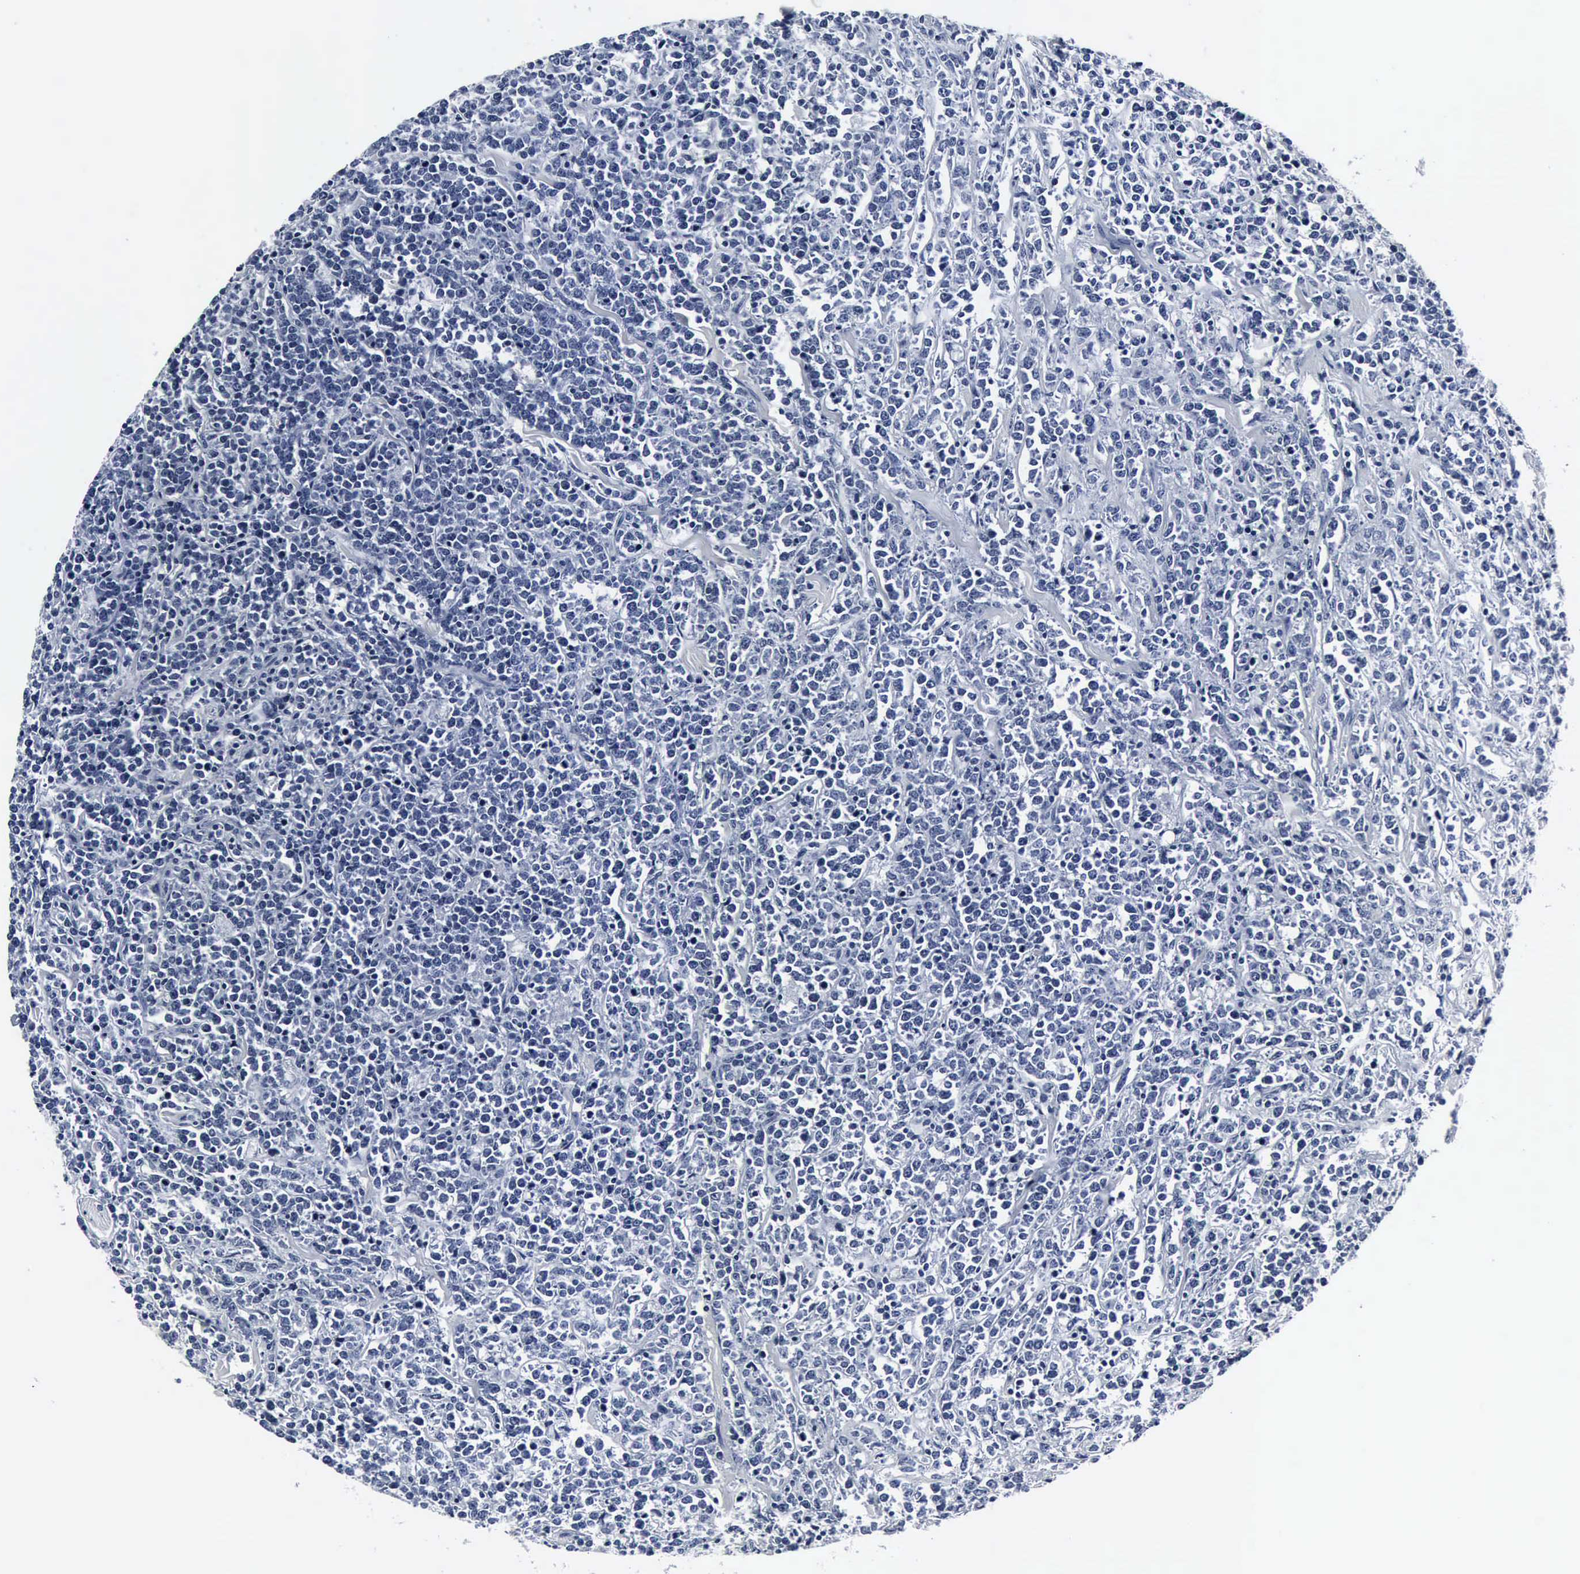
{"staining": {"intensity": "negative", "quantity": "none", "location": "none"}, "tissue": "lymphoma", "cell_type": "Tumor cells", "image_type": "cancer", "snomed": [{"axis": "morphology", "description": "Malignant lymphoma, non-Hodgkin's type, High grade"}, {"axis": "topography", "description": "Small intestine"}, {"axis": "topography", "description": "Colon"}], "caption": "High magnification brightfield microscopy of malignant lymphoma, non-Hodgkin's type (high-grade) stained with DAB (brown) and counterstained with hematoxylin (blue): tumor cells show no significant staining.", "gene": "SNAP25", "patient": {"sex": "male", "age": 8}}